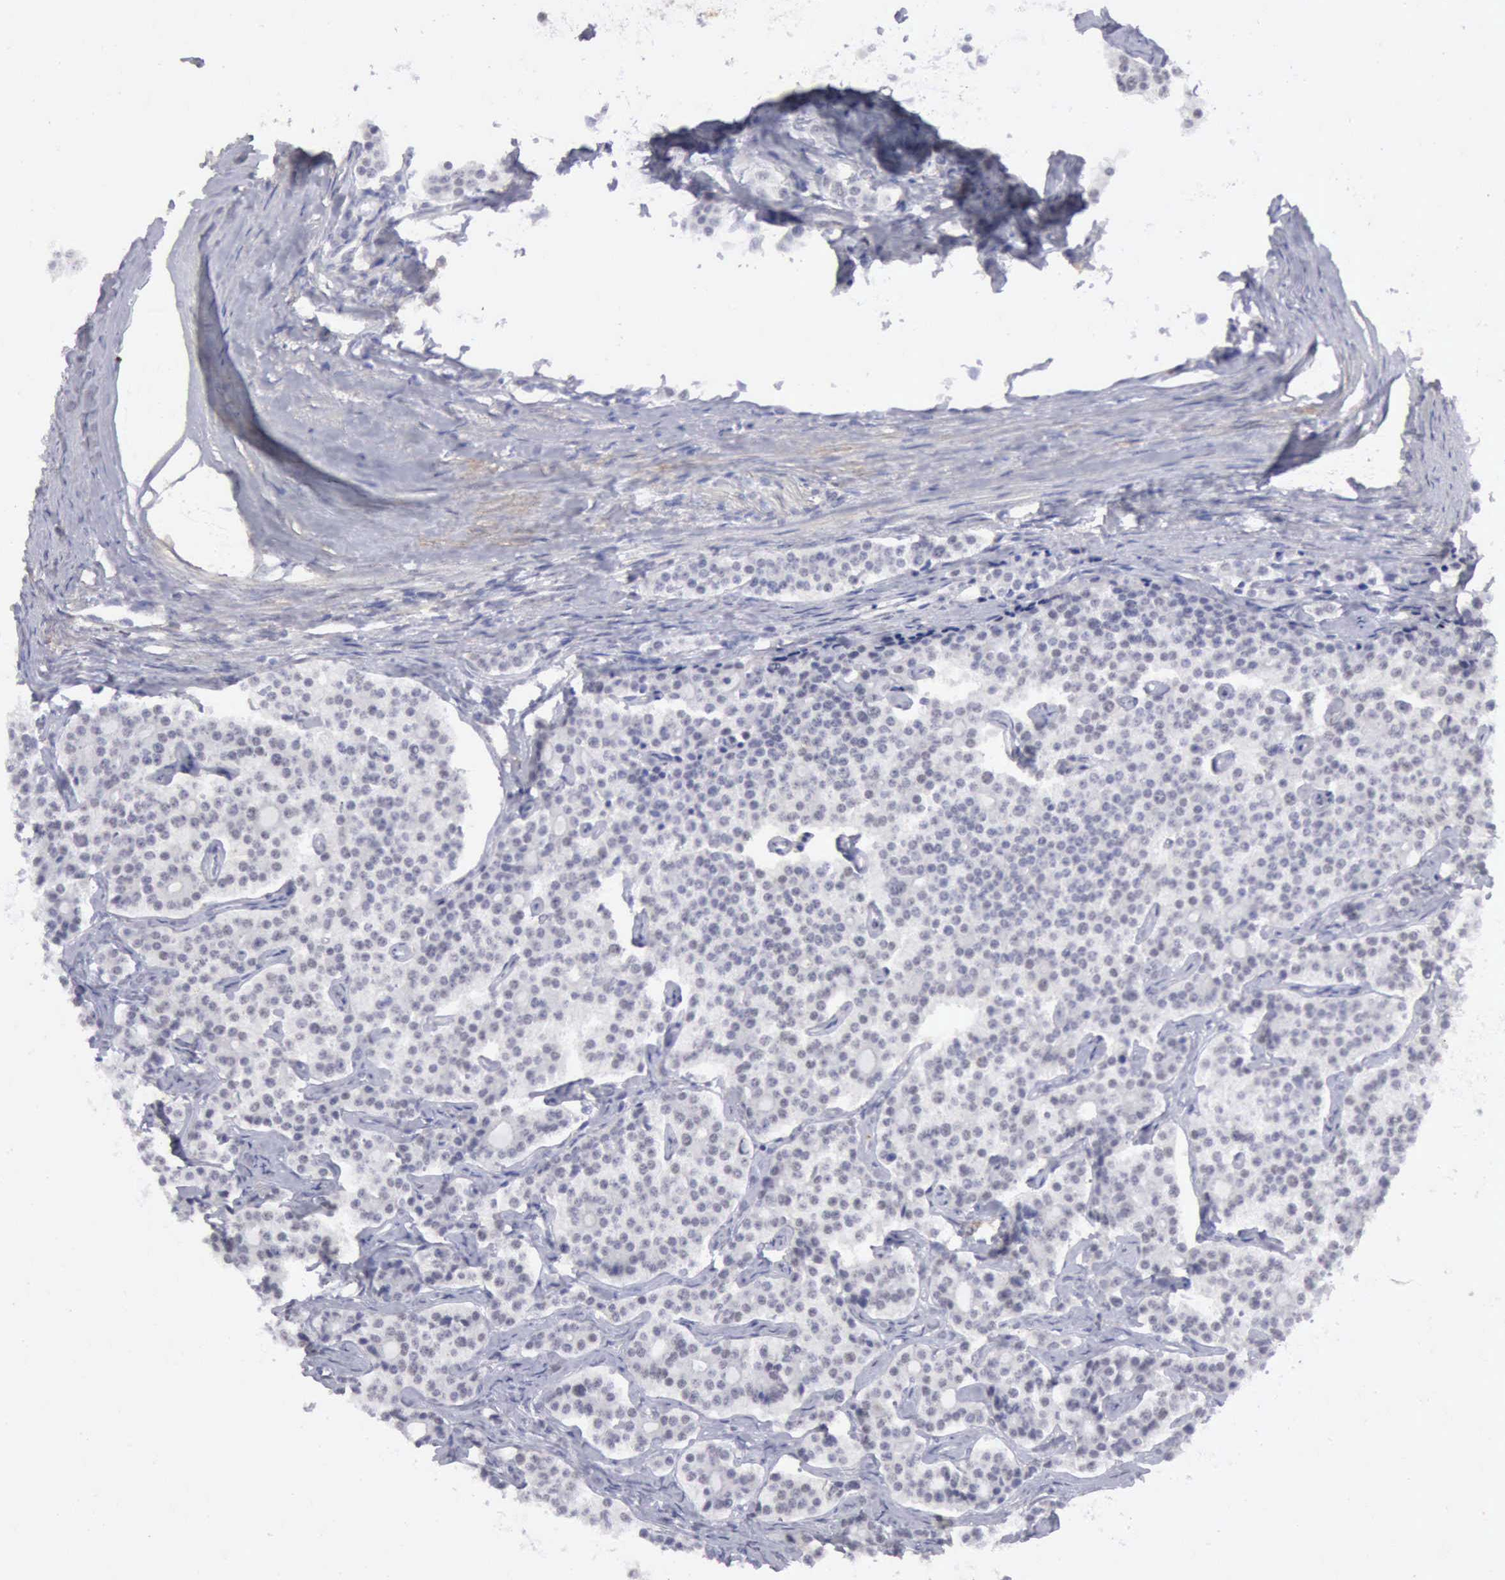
{"staining": {"intensity": "negative", "quantity": "none", "location": "none"}, "tissue": "carcinoid", "cell_type": "Tumor cells", "image_type": "cancer", "snomed": [{"axis": "morphology", "description": "Carcinoid, malignant, NOS"}, {"axis": "topography", "description": "Small intestine"}], "caption": "Protein analysis of malignant carcinoid exhibits no significant staining in tumor cells.", "gene": "TFRC", "patient": {"sex": "male", "age": 63}}